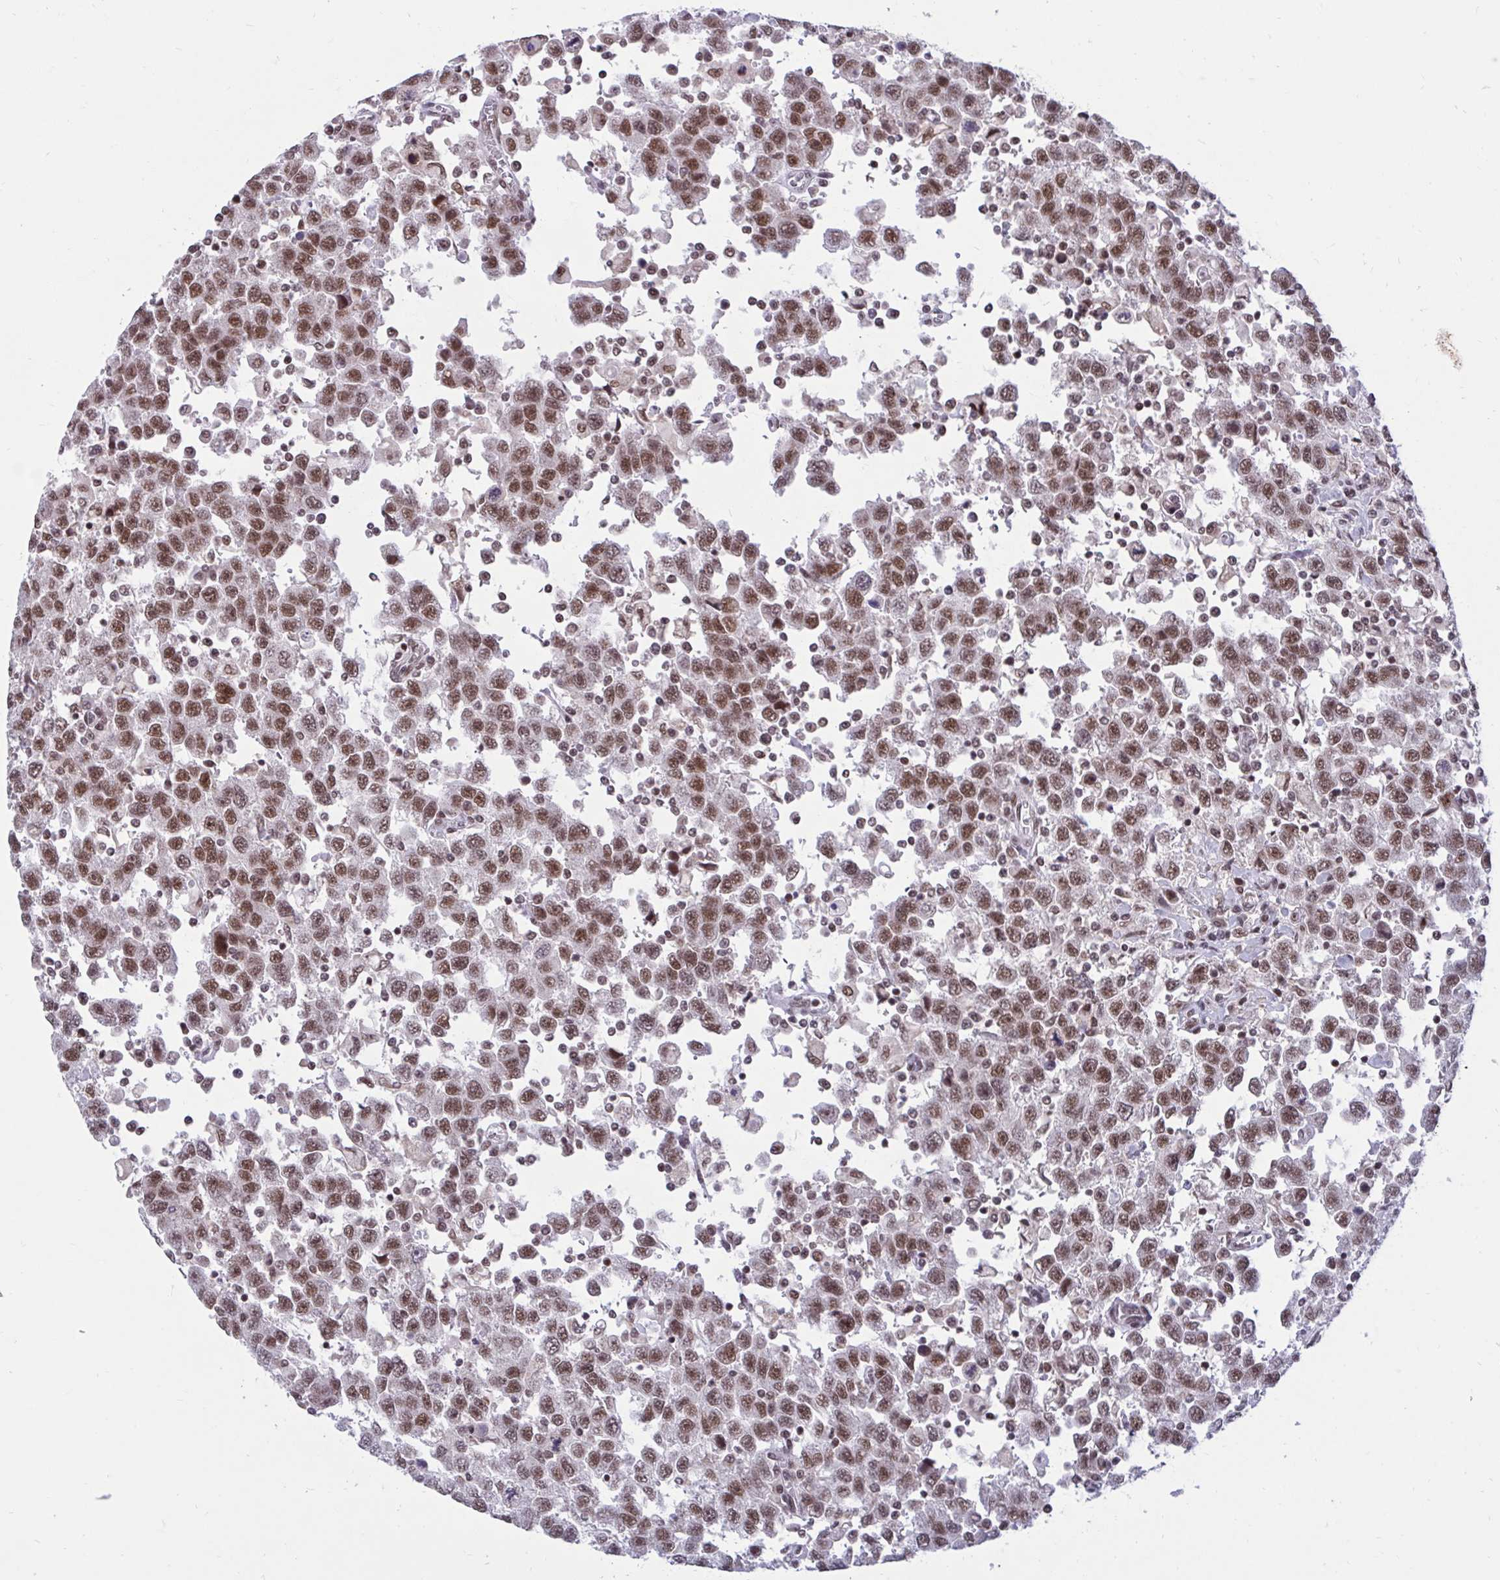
{"staining": {"intensity": "moderate", "quantity": ">75%", "location": "nuclear"}, "tissue": "testis cancer", "cell_type": "Tumor cells", "image_type": "cancer", "snomed": [{"axis": "morphology", "description": "Seminoma, NOS"}, {"axis": "topography", "description": "Testis"}], "caption": "The image shows a brown stain indicating the presence of a protein in the nuclear of tumor cells in testis seminoma.", "gene": "PHF10", "patient": {"sex": "male", "age": 41}}